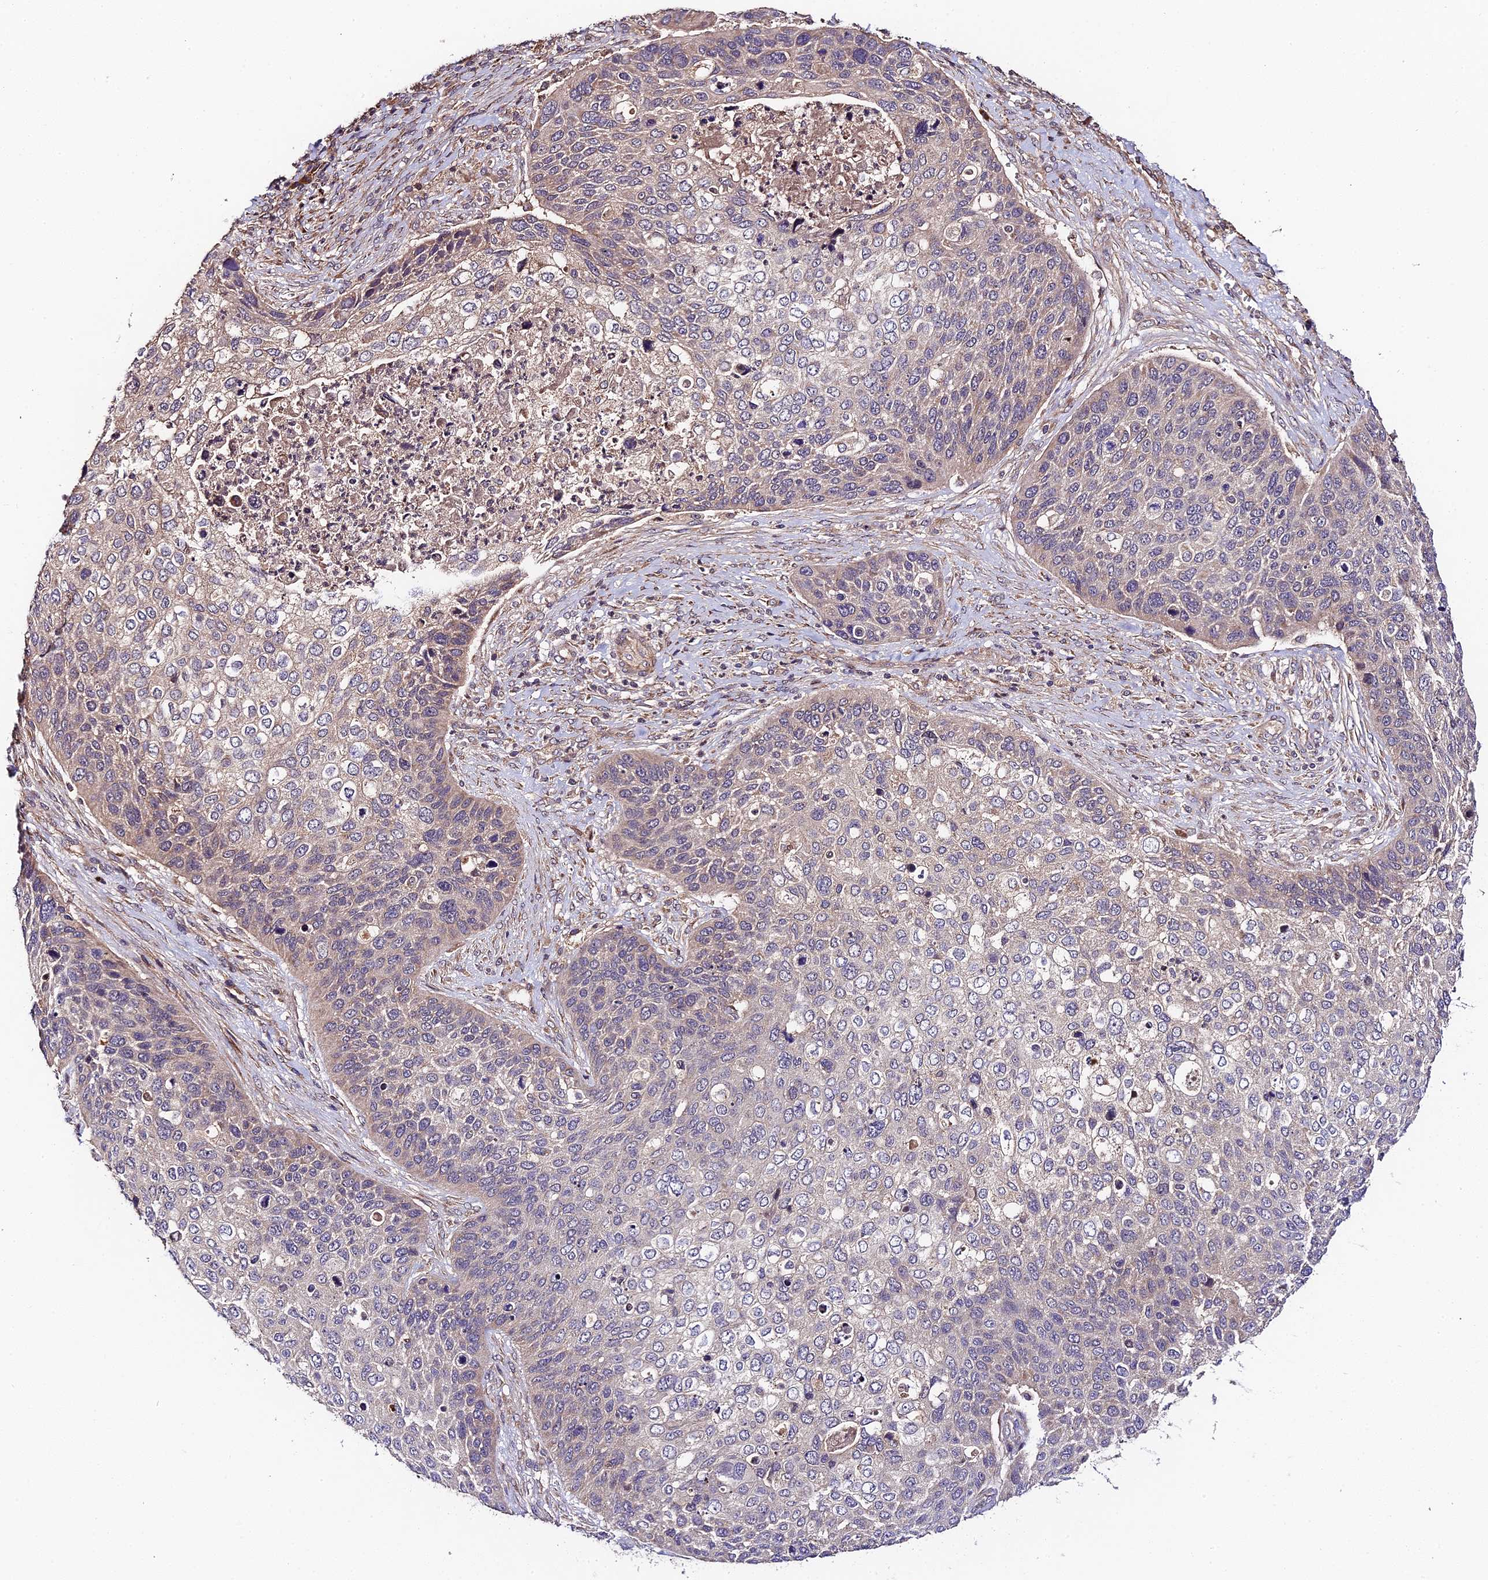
{"staining": {"intensity": "weak", "quantity": "<25%", "location": "cytoplasmic/membranous"}, "tissue": "skin cancer", "cell_type": "Tumor cells", "image_type": "cancer", "snomed": [{"axis": "morphology", "description": "Basal cell carcinoma"}, {"axis": "topography", "description": "Skin"}], "caption": "An immunohistochemistry (IHC) micrograph of skin cancer is shown. There is no staining in tumor cells of skin cancer. (Brightfield microscopy of DAB immunohistochemistry (IHC) at high magnification).", "gene": "C3orf20", "patient": {"sex": "female", "age": 74}}